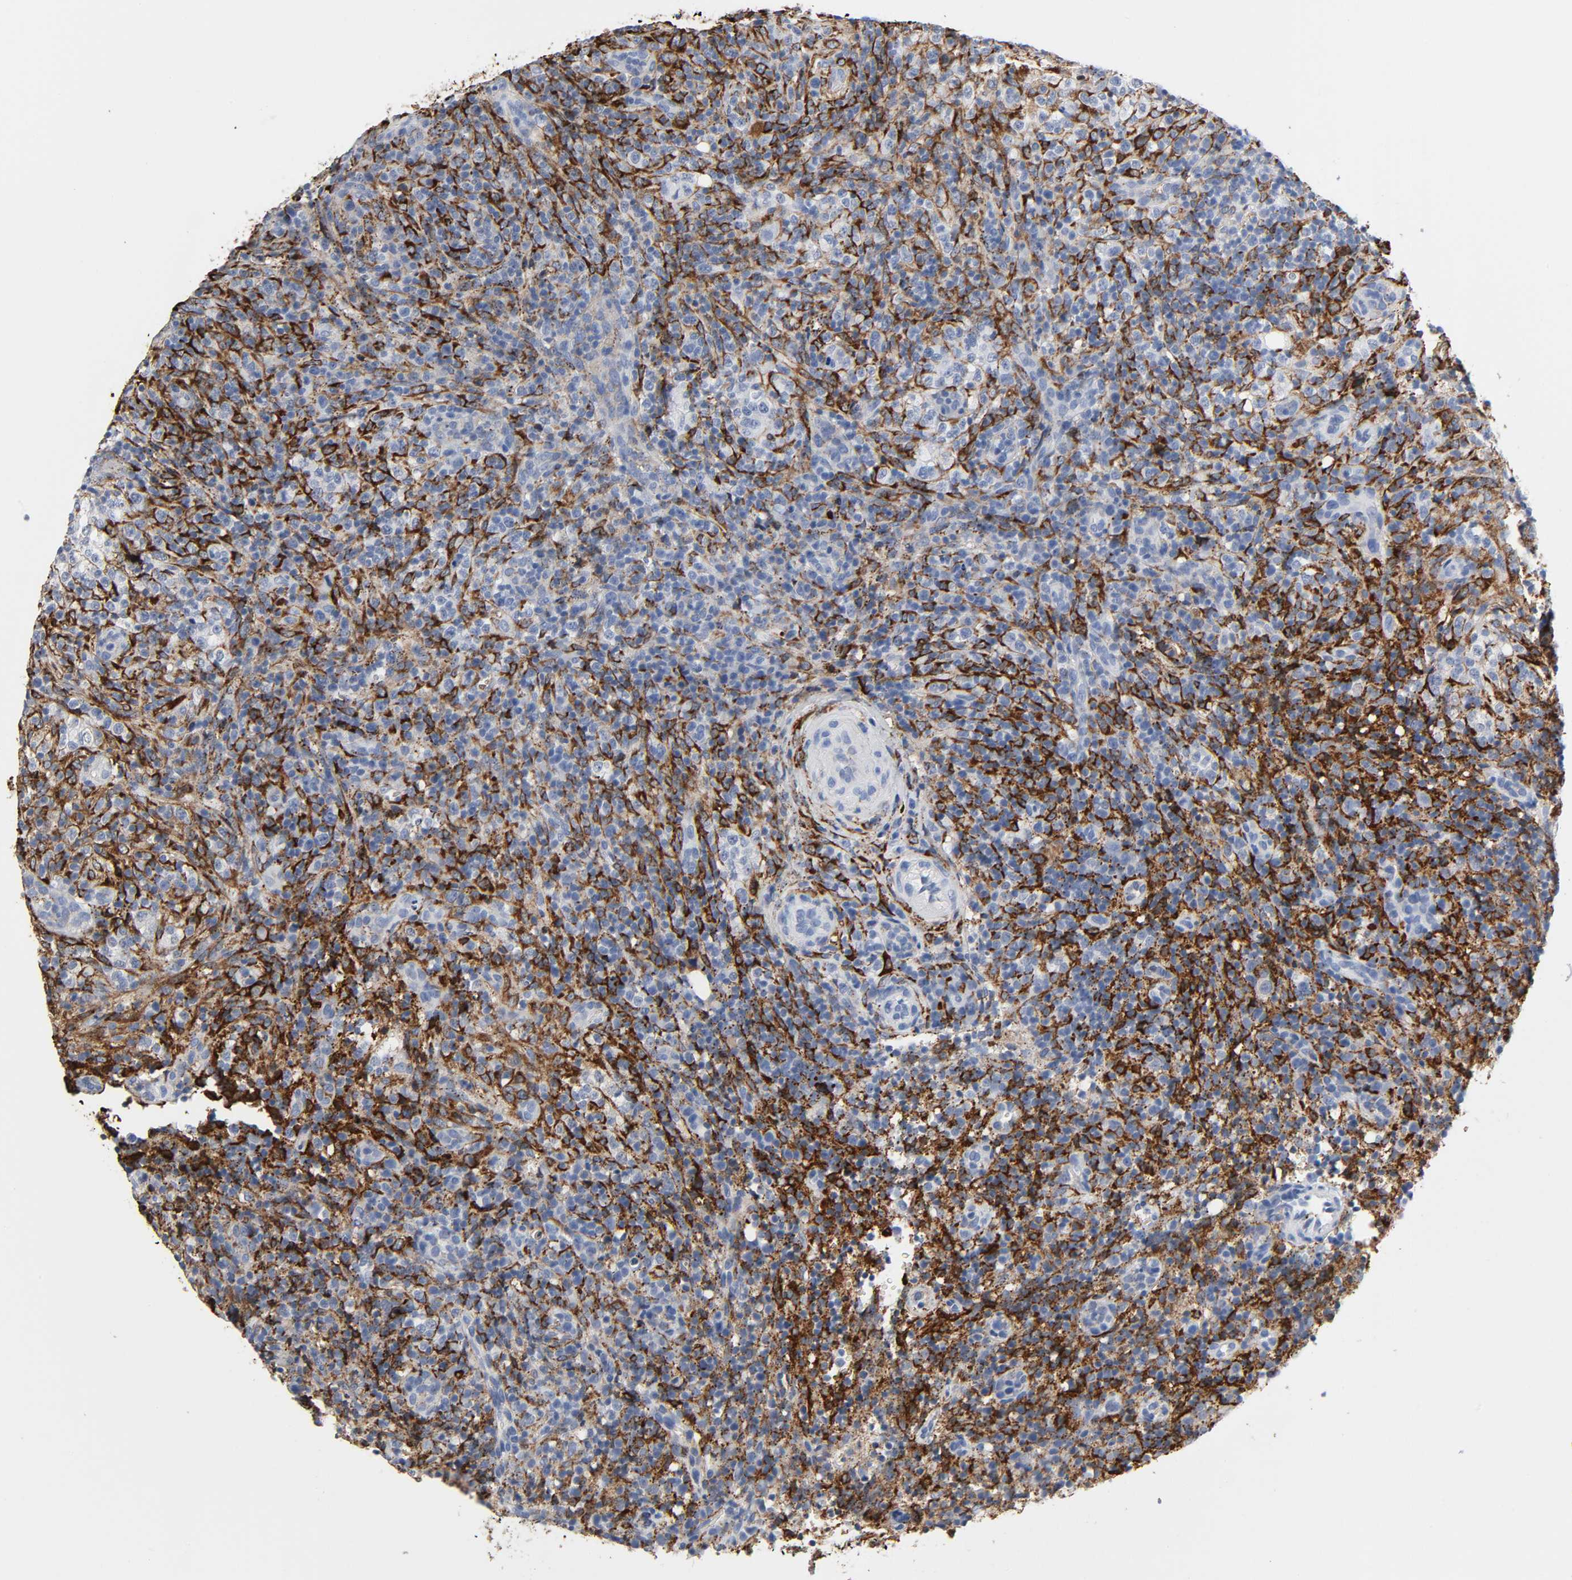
{"staining": {"intensity": "strong", "quantity": "25%-75%", "location": "cytoplasmic/membranous"}, "tissue": "lymphoma", "cell_type": "Tumor cells", "image_type": "cancer", "snomed": [{"axis": "morphology", "description": "Malignant lymphoma, non-Hodgkin's type, High grade"}, {"axis": "topography", "description": "Lymph node"}], "caption": "A brown stain labels strong cytoplasmic/membranous staining of a protein in malignant lymphoma, non-Hodgkin's type (high-grade) tumor cells.", "gene": "C3", "patient": {"sex": "female", "age": 76}}